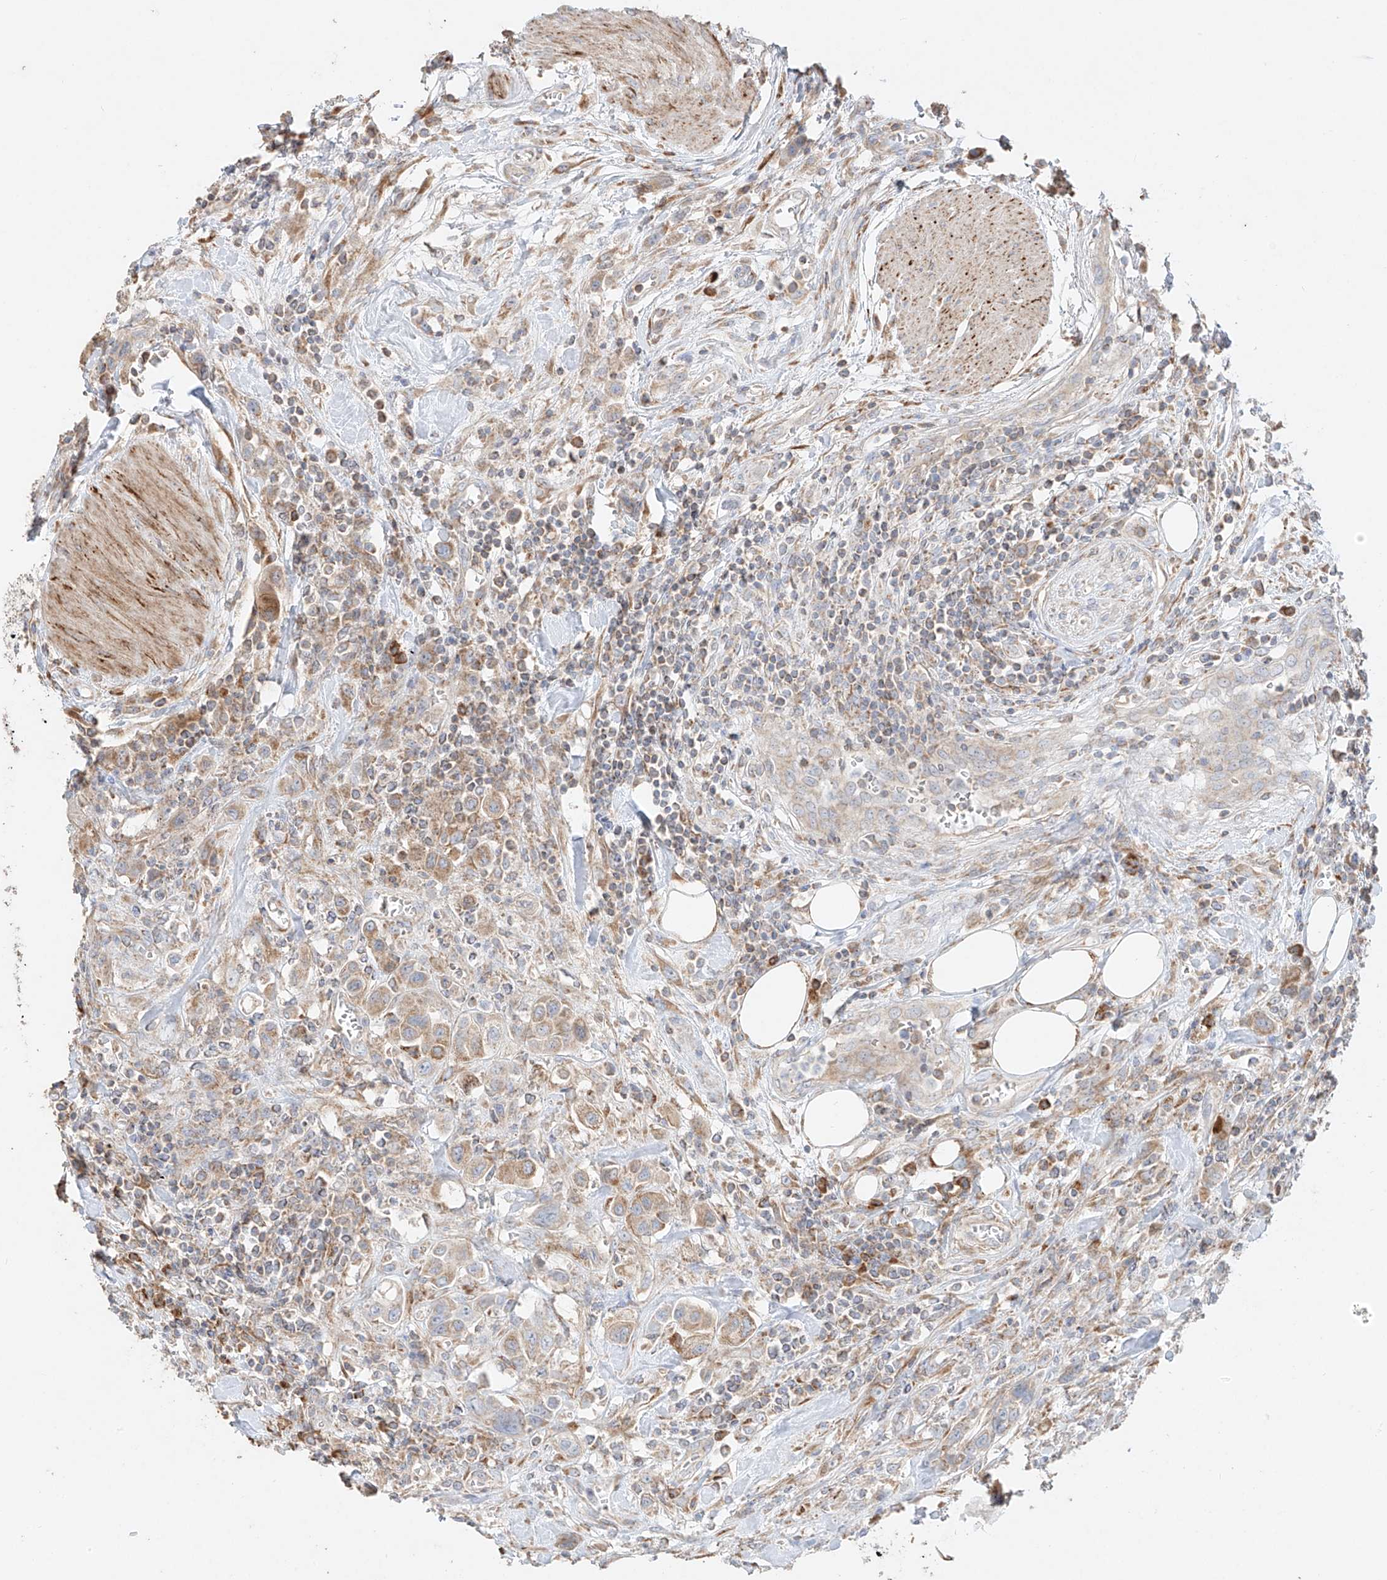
{"staining": {"intensity": "weak", "quantity": ">75%", "location": "cytoplasmic/membranous"}, "tissue": "urothelial cancer", "cell_type": "Tumor cells", "image_type": "cancer", "snomed": [{"axis": "morphology", "description": "Urothelial carcinoma, High grade"}, {"axis": "topography", "description": "Urinary bladder"}], "caption": "Immunohistochemical staining of human urothelial cancer exhibits low levels of weak cytoplasmic/membranous protein positivity in about >75% of tumor cells. (Stains: DAB in brown, nuclei in blue, Microscopy: brightfield microscopy at high magnification).", "gene": "COLGALT2", "patient": {"sex": "male", "age": 50}}